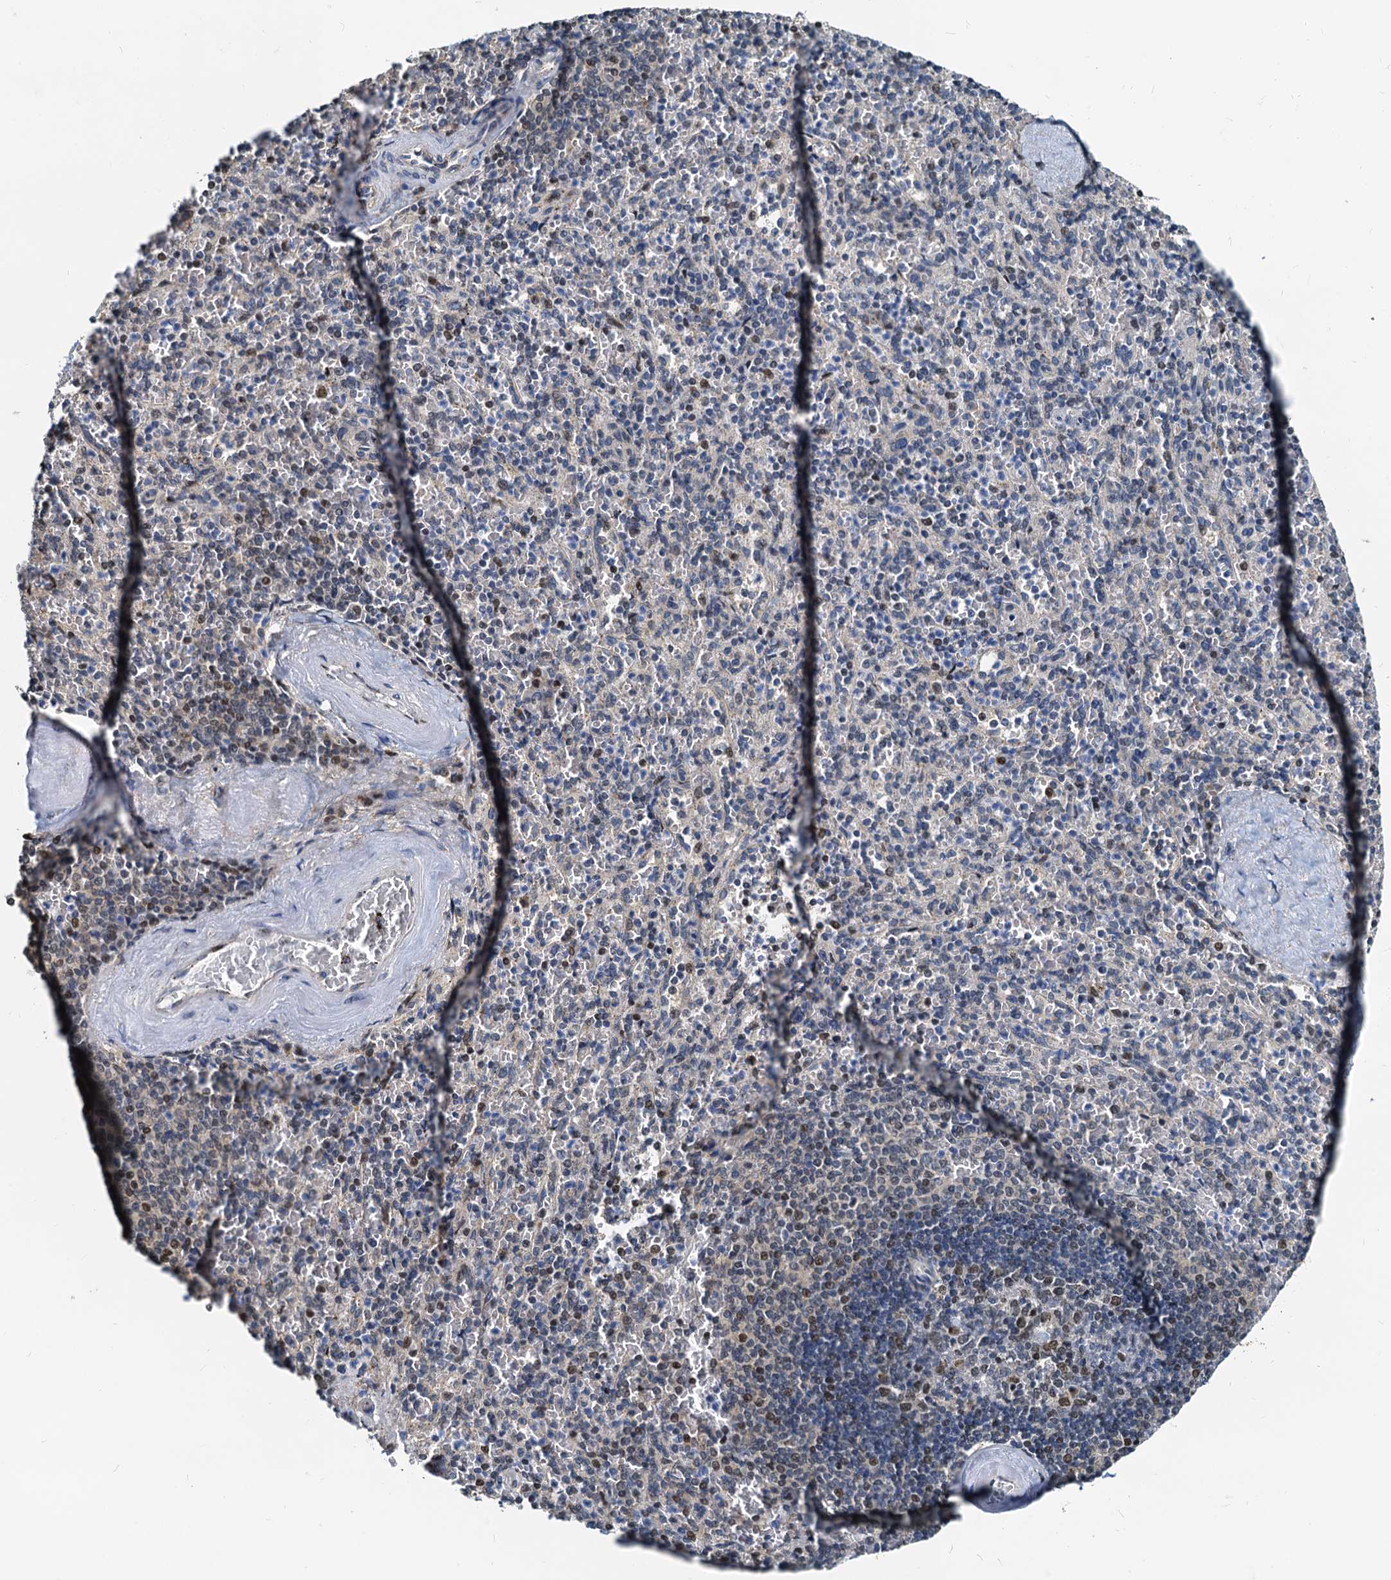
{"staining": {"intensity": "moderate", "quantity": "<25%", "location": "nuclear"}, "tissue": "spleen", "cell_type": "Cells in red pulp", "image_type": "normal", "snomed": [{"axis": "morphology", "description": "Normal tissue, NOS"}, {"axis": "topography", "description": "Spleen"}], "caption": "Immunohistochemistry histopathology image of benign spleen stained for a protein (brown), which exhibits low levels of moderate nuclear expression in about <25% of cells in red pulp.", "gene": "PTGES3", "patient": {"sex": "male", "age": 82}}